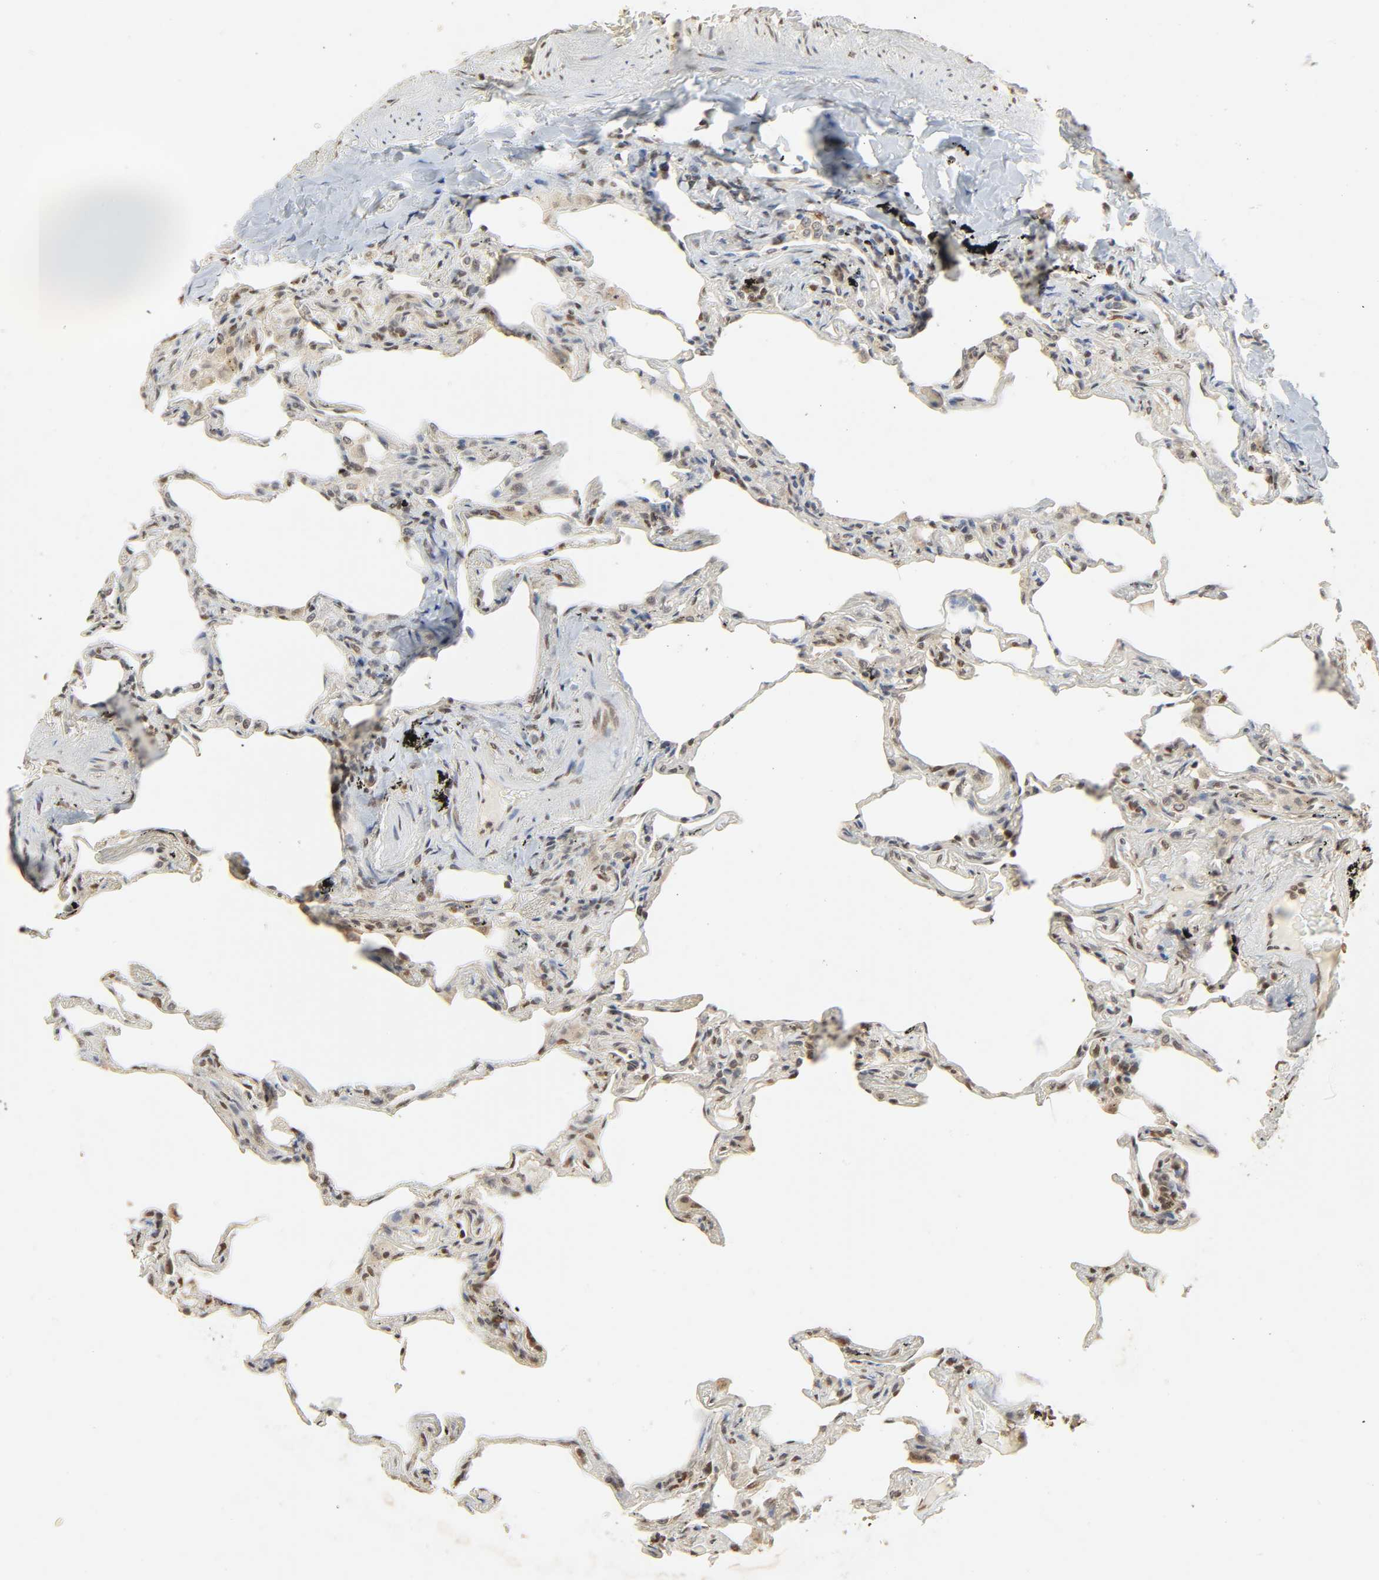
{"staining": {"intensity": "moderate", "quantity": ">75%", "location": "nuclear"}, "tissue": "lung", "cell_type": "Alveolar cells", "image_type": "normal", "snomed": [{"axis": "morphology", "description": "Normal tissue, NOS"}, {"axis": "morphology", "description": "Inflammation, NOS"}, {"axis": "topography", "description": "Lung"}], "caption": "This image demonstrates immunohistochemistry (IHC) staining of benign lung, with medium moderate nuclear staining in about >75% of alveolar cells.", "gene": "UBC", "patient": {"sex": "male", "age": 69}}